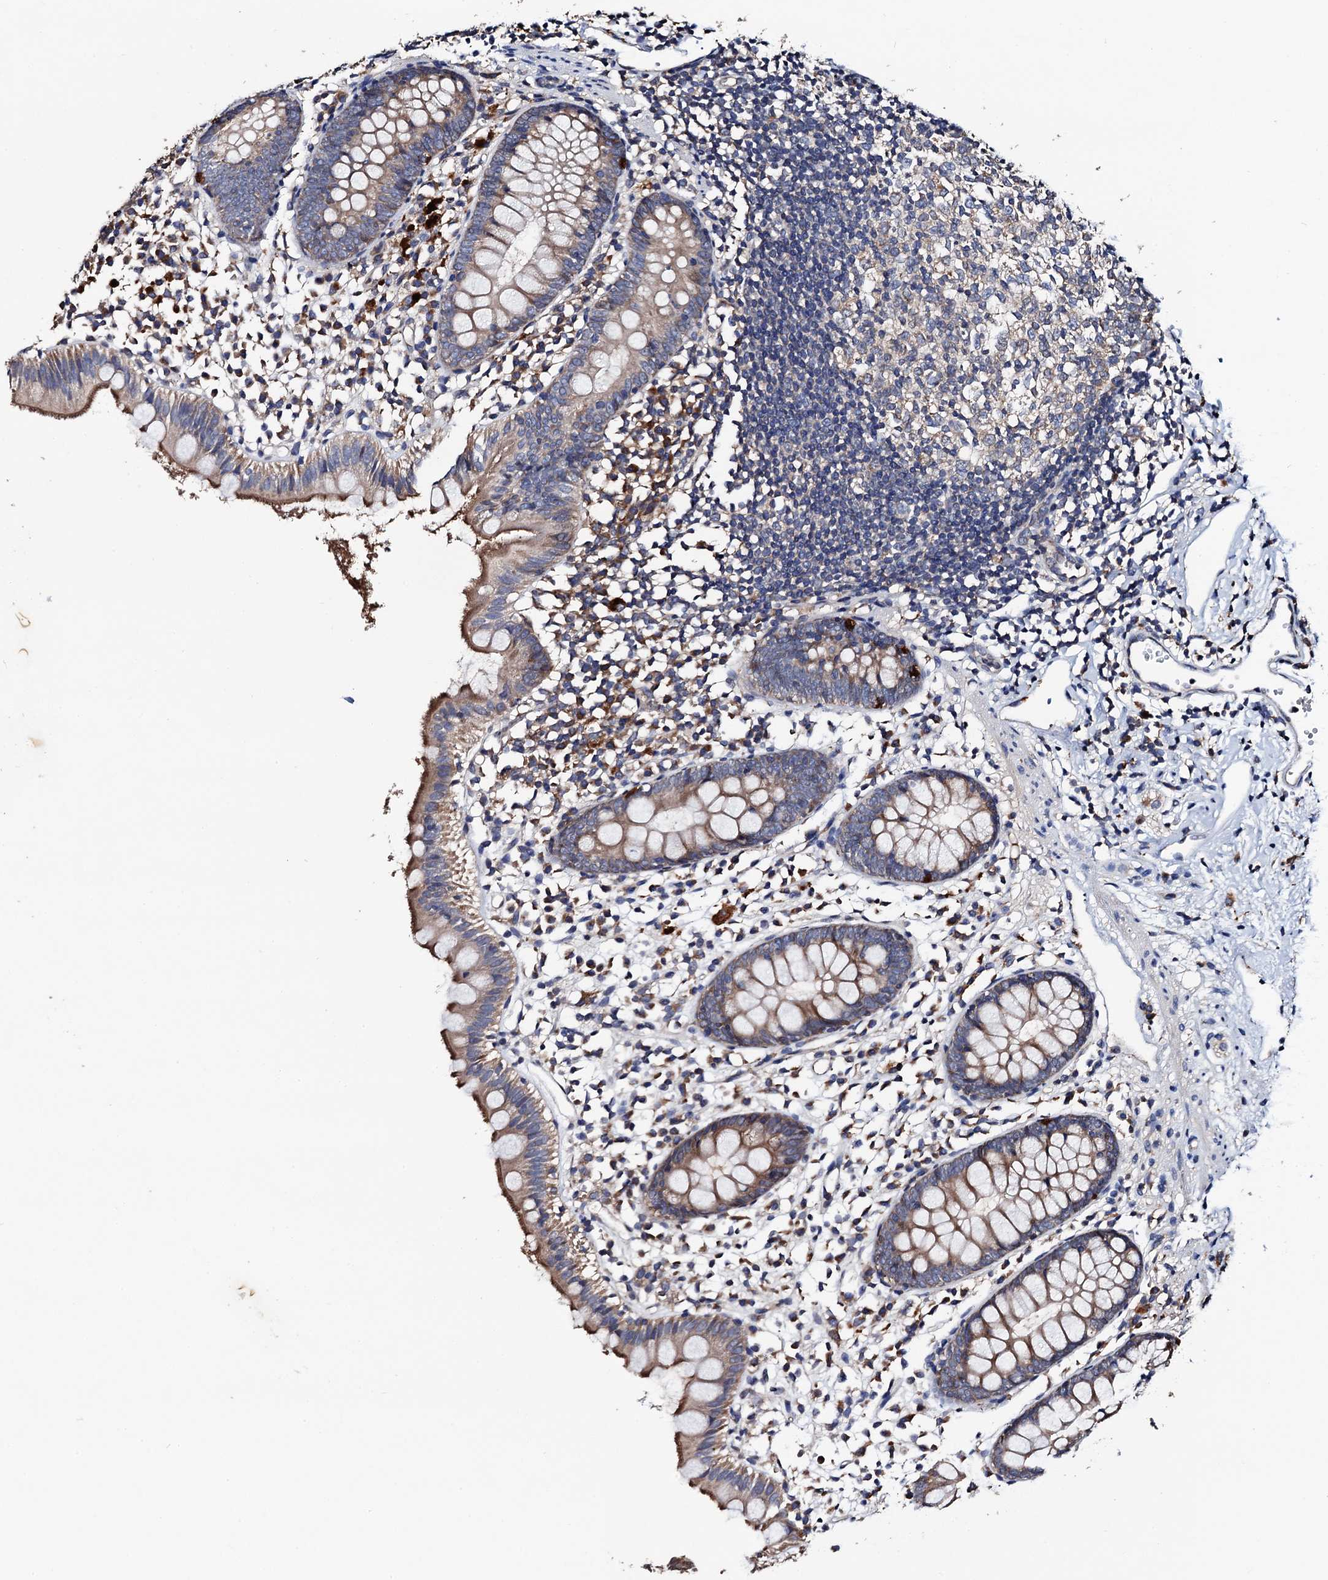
{"staining": {"intensity": "moderate", "quantity": "25%-75%", "location": "cytoplasmic/membranous"}, "tissue": "appendix", "cell_type": "Glandular cells", "image_type": "normal", "snomed": [{"axis": "morphology", "description": "Normal tissue, NOS"}, {"axis": "topography", "description": "Appendix"}], "caption": "A micrograph of appendix stained for a protein reveals moderate cytoplasmic/membranous brown staining in glandular cells.", "gene": "RGS11", "patient": {"sex": "female", "age": 20}}